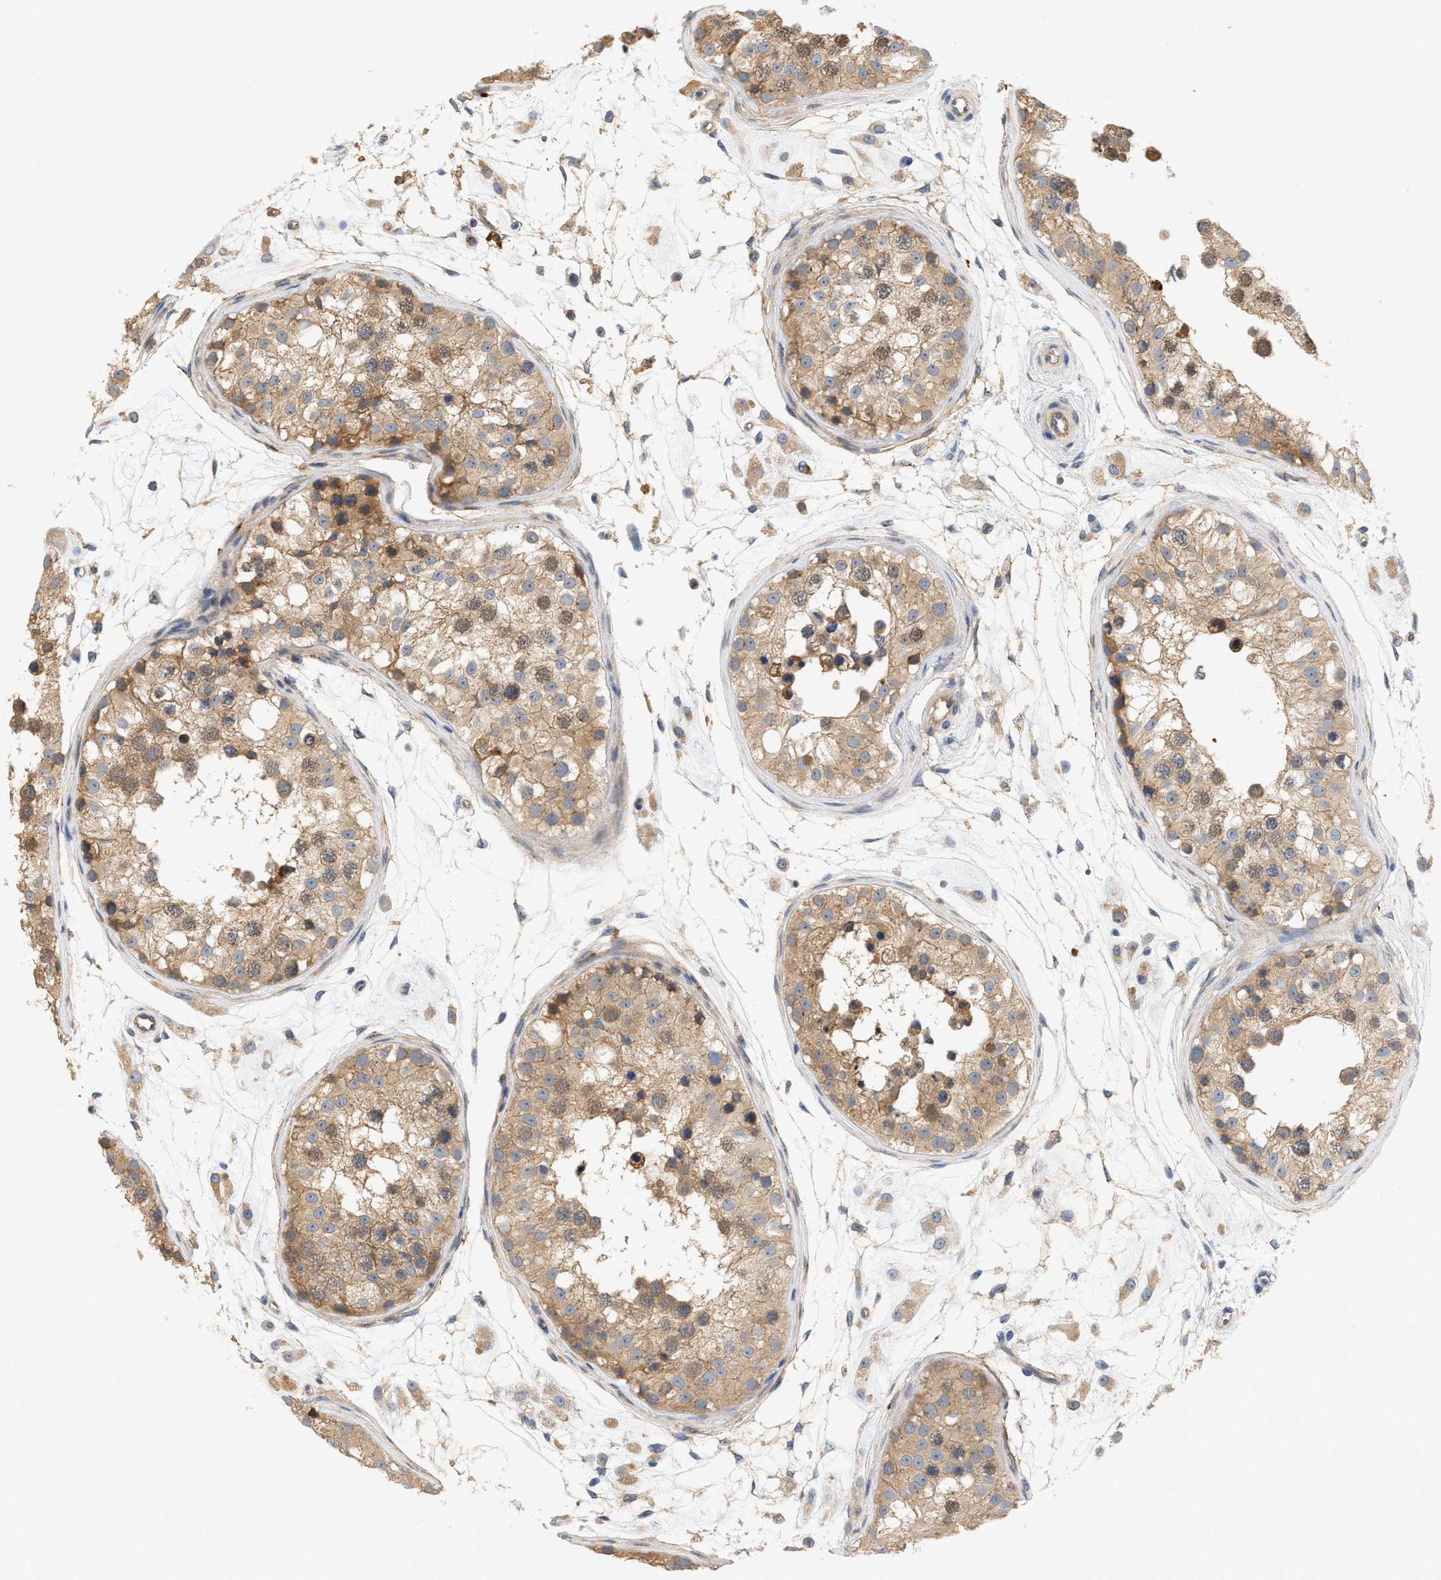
{"staining": {"intensity": "weak", "quantity": ">75%", "location": "cytoplasmic/membranous"}, "tissue": "testis", "cell_type": "Cells in seminiferous ducts", "image_type": "normal", "snomed": [{"axis": "morphology", "description": "Normal tissue, NOS"}, {"axis": "morphology", "description": "Adenocarcinoma, metastatic, NOS"}, {"axis": "topography", "description": "Testis"}], "caption": "Weak cytoplasmic/membranous protein positivity is seen in about >75% of cells in seminiferous ducts in testis. The staining was performed using DAB (3,3'-diaminobenzidine), with brown indicating positive protein expression. Nuclei are stained blue with hematoxylin.", "gene": "CTXN1", "patient": {"sex": "male", "age": 26}}